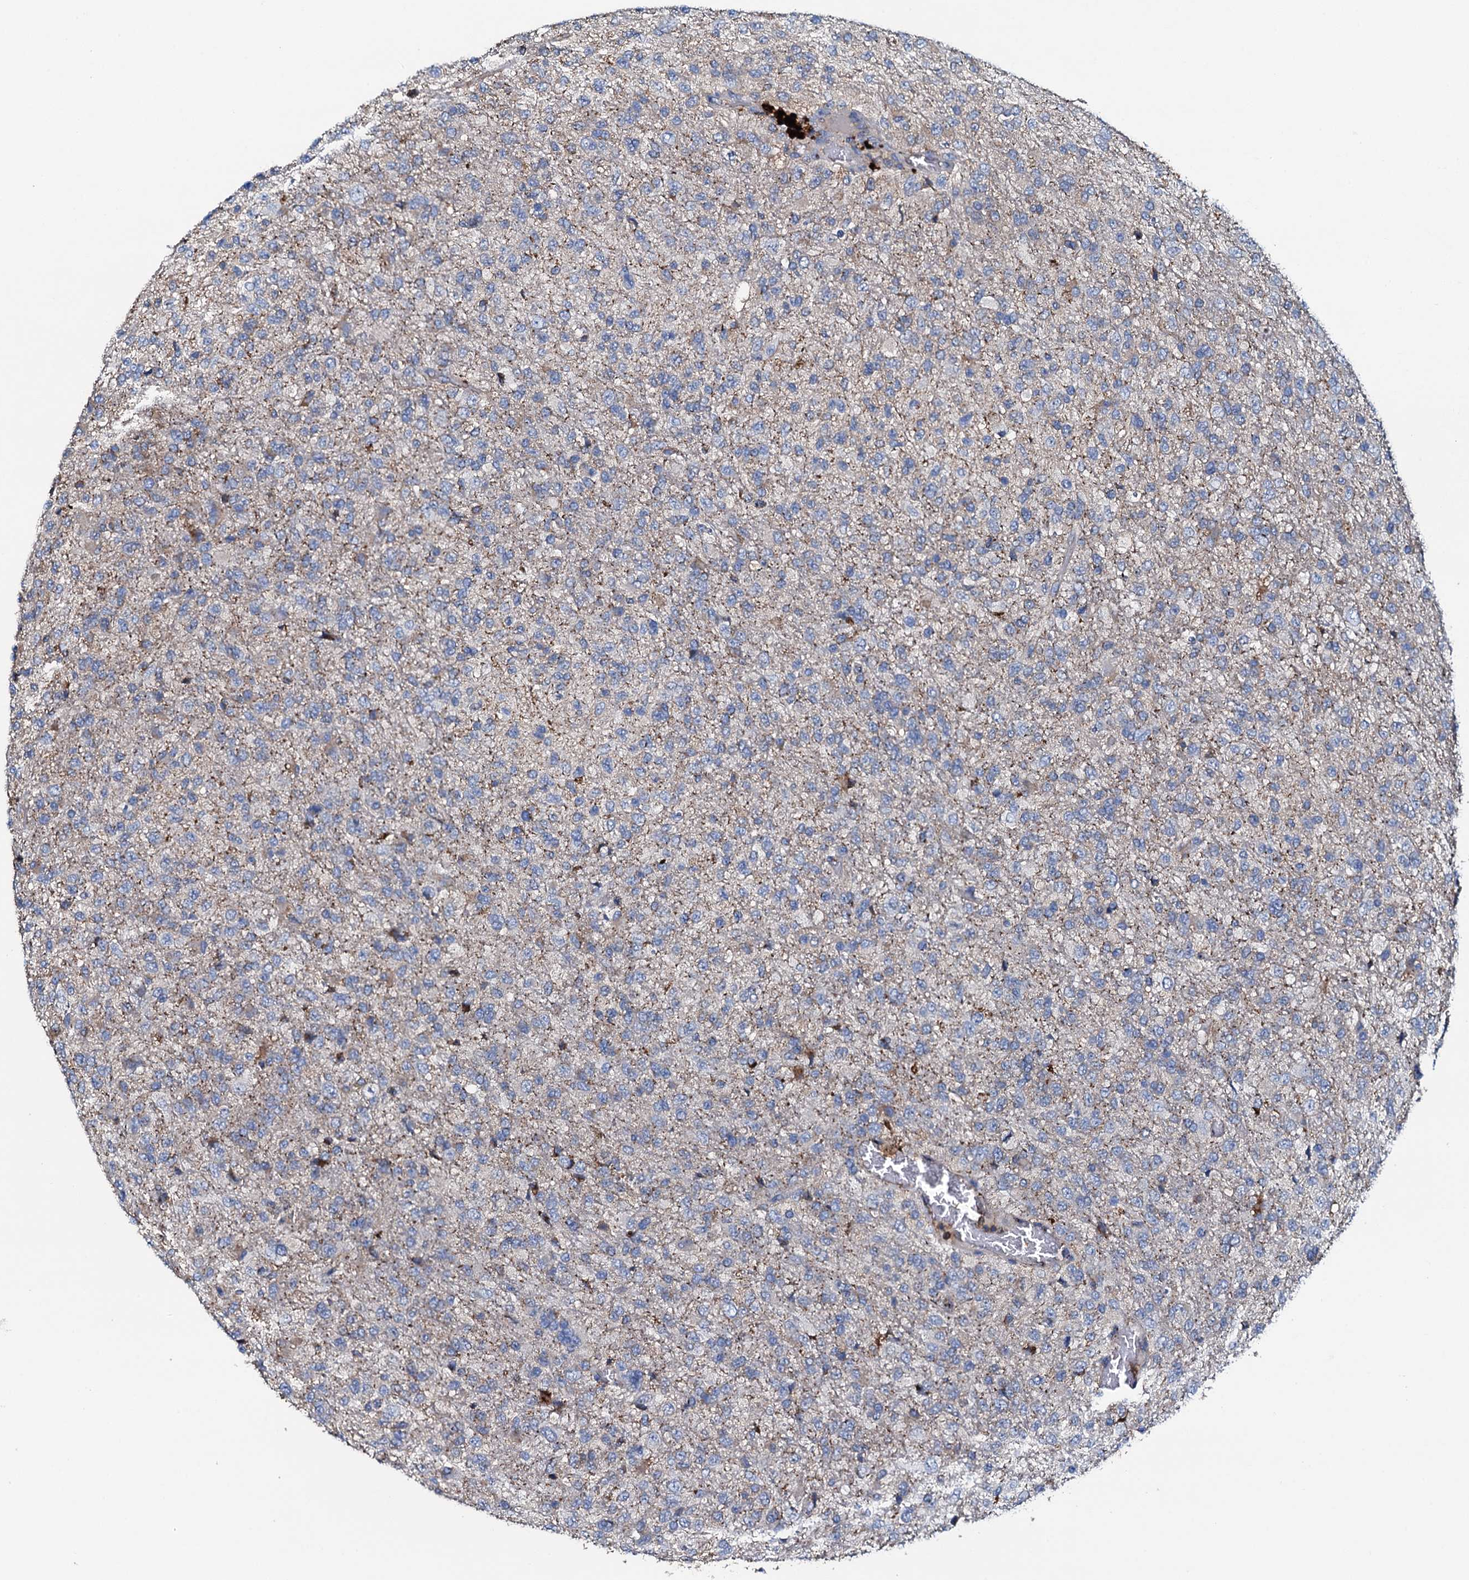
{"staining": {"intensity": "negative", "quantity": "none", "location": "none"}, "tissue": "glioma", "cell_type": "Tumor cells", "image_type": "cancer", "snomed": [{"axis": "morphology", "description": "Glioma, malignant, High grade"}, {"axis": "topography", "description": "Brain"}], "caption": "Protein analysis of malignant glioma (high-grade) displays no significant staining in tumor cells.", "gene": "MS4A4E", "patient": {"sex": "female", "age": 74}}